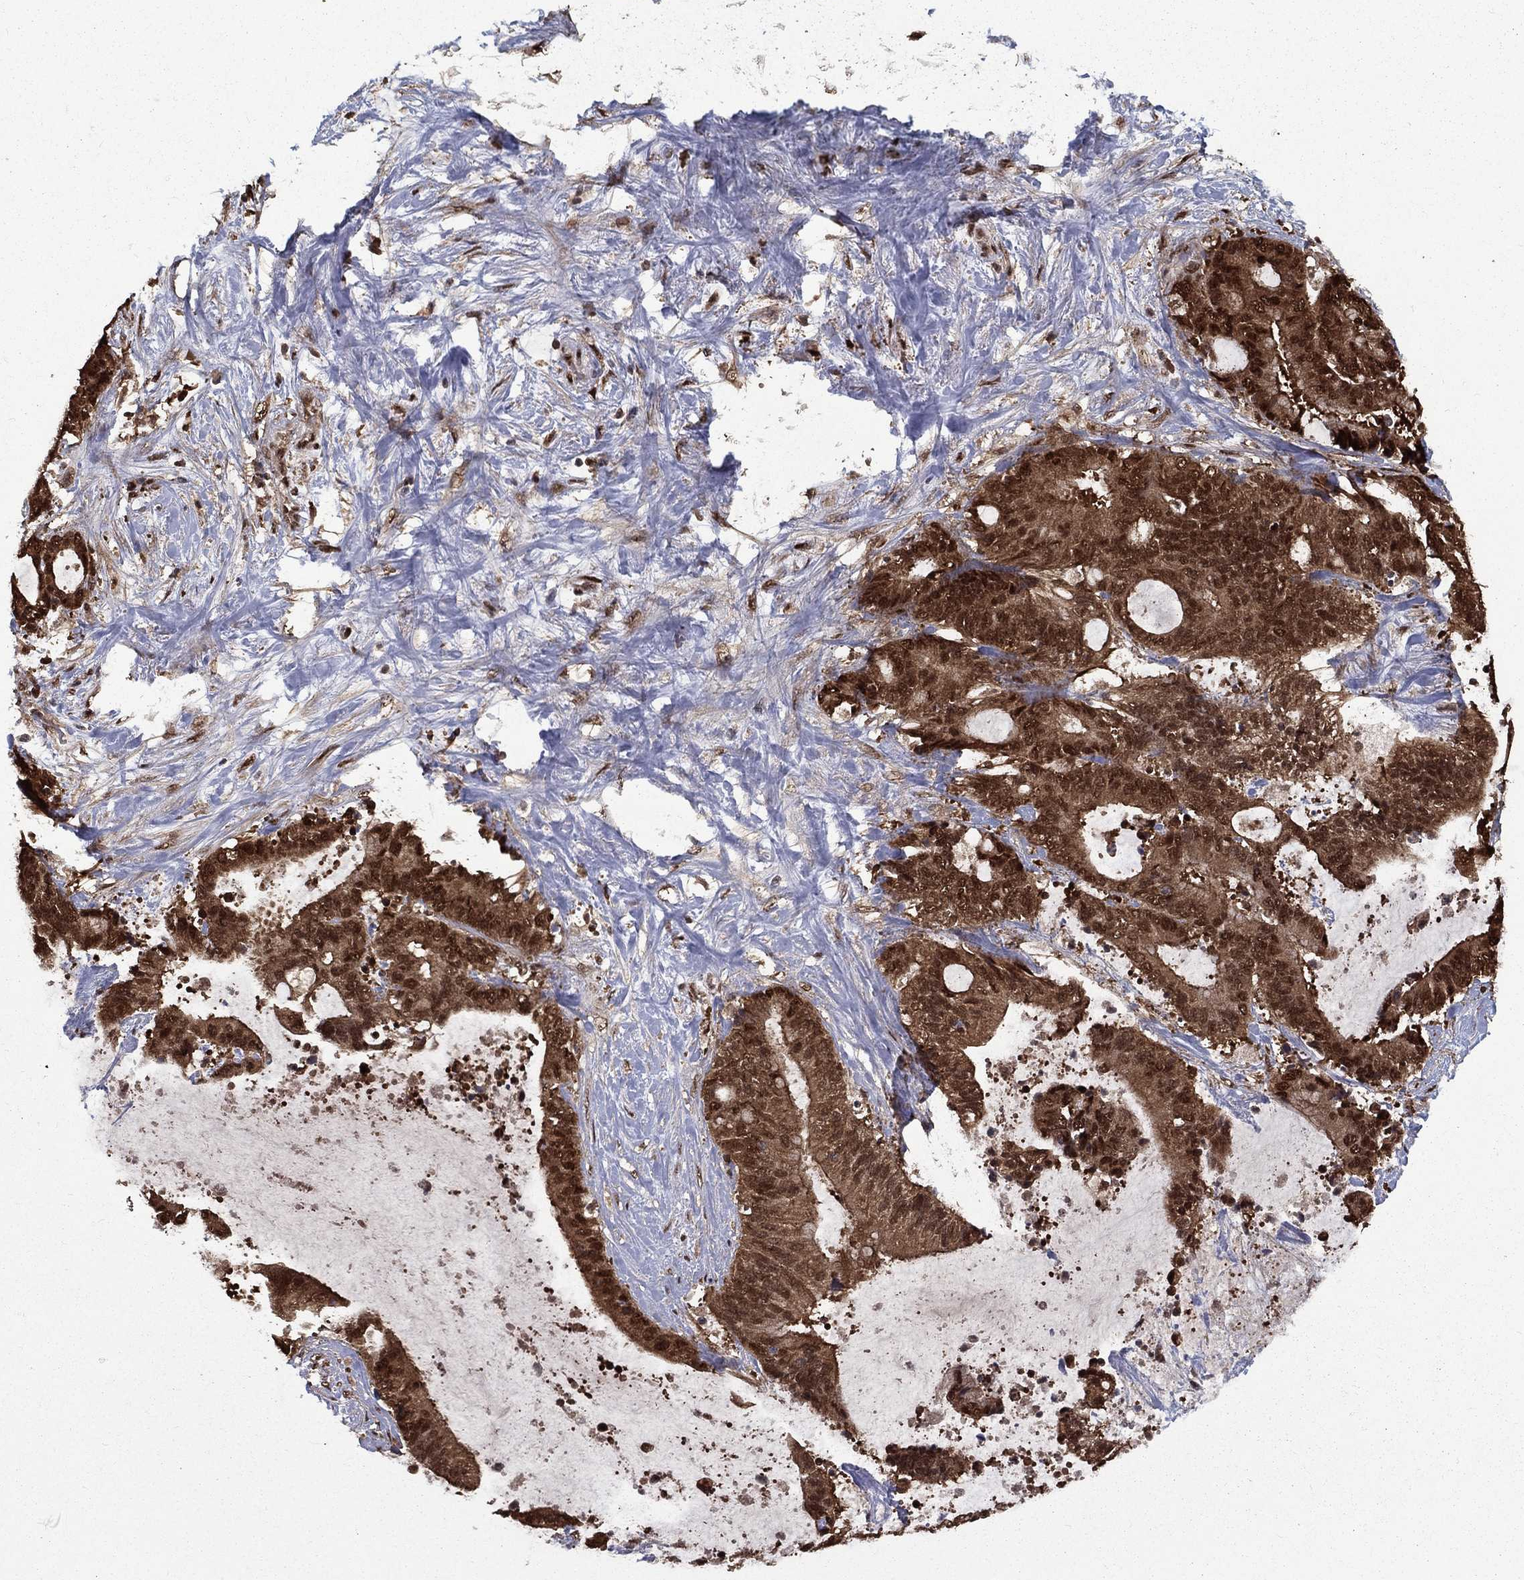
{"staining": {"intensity": "strong", "quantity": ">75%", "location": "cytoplasmic/membranous,nuclear"}, "tissue": "liver cancer", "cell_type": "Tumor cells", "image_type": "cancer", "snomed": [{"axis": "morphology", "description": "Cholangiocarcinoma"}, {"axis": "topography", "description": "Liver"}], "caption": "Cholangiocarcinoma (liver) was stained to show a protein in brown. There is high levels of strong cytoplasmic/membranous and nuclear expression in approximately >75% of tumor cells.", "gene": "CARM1", "patient": {"sex": "female", "age": 73}}